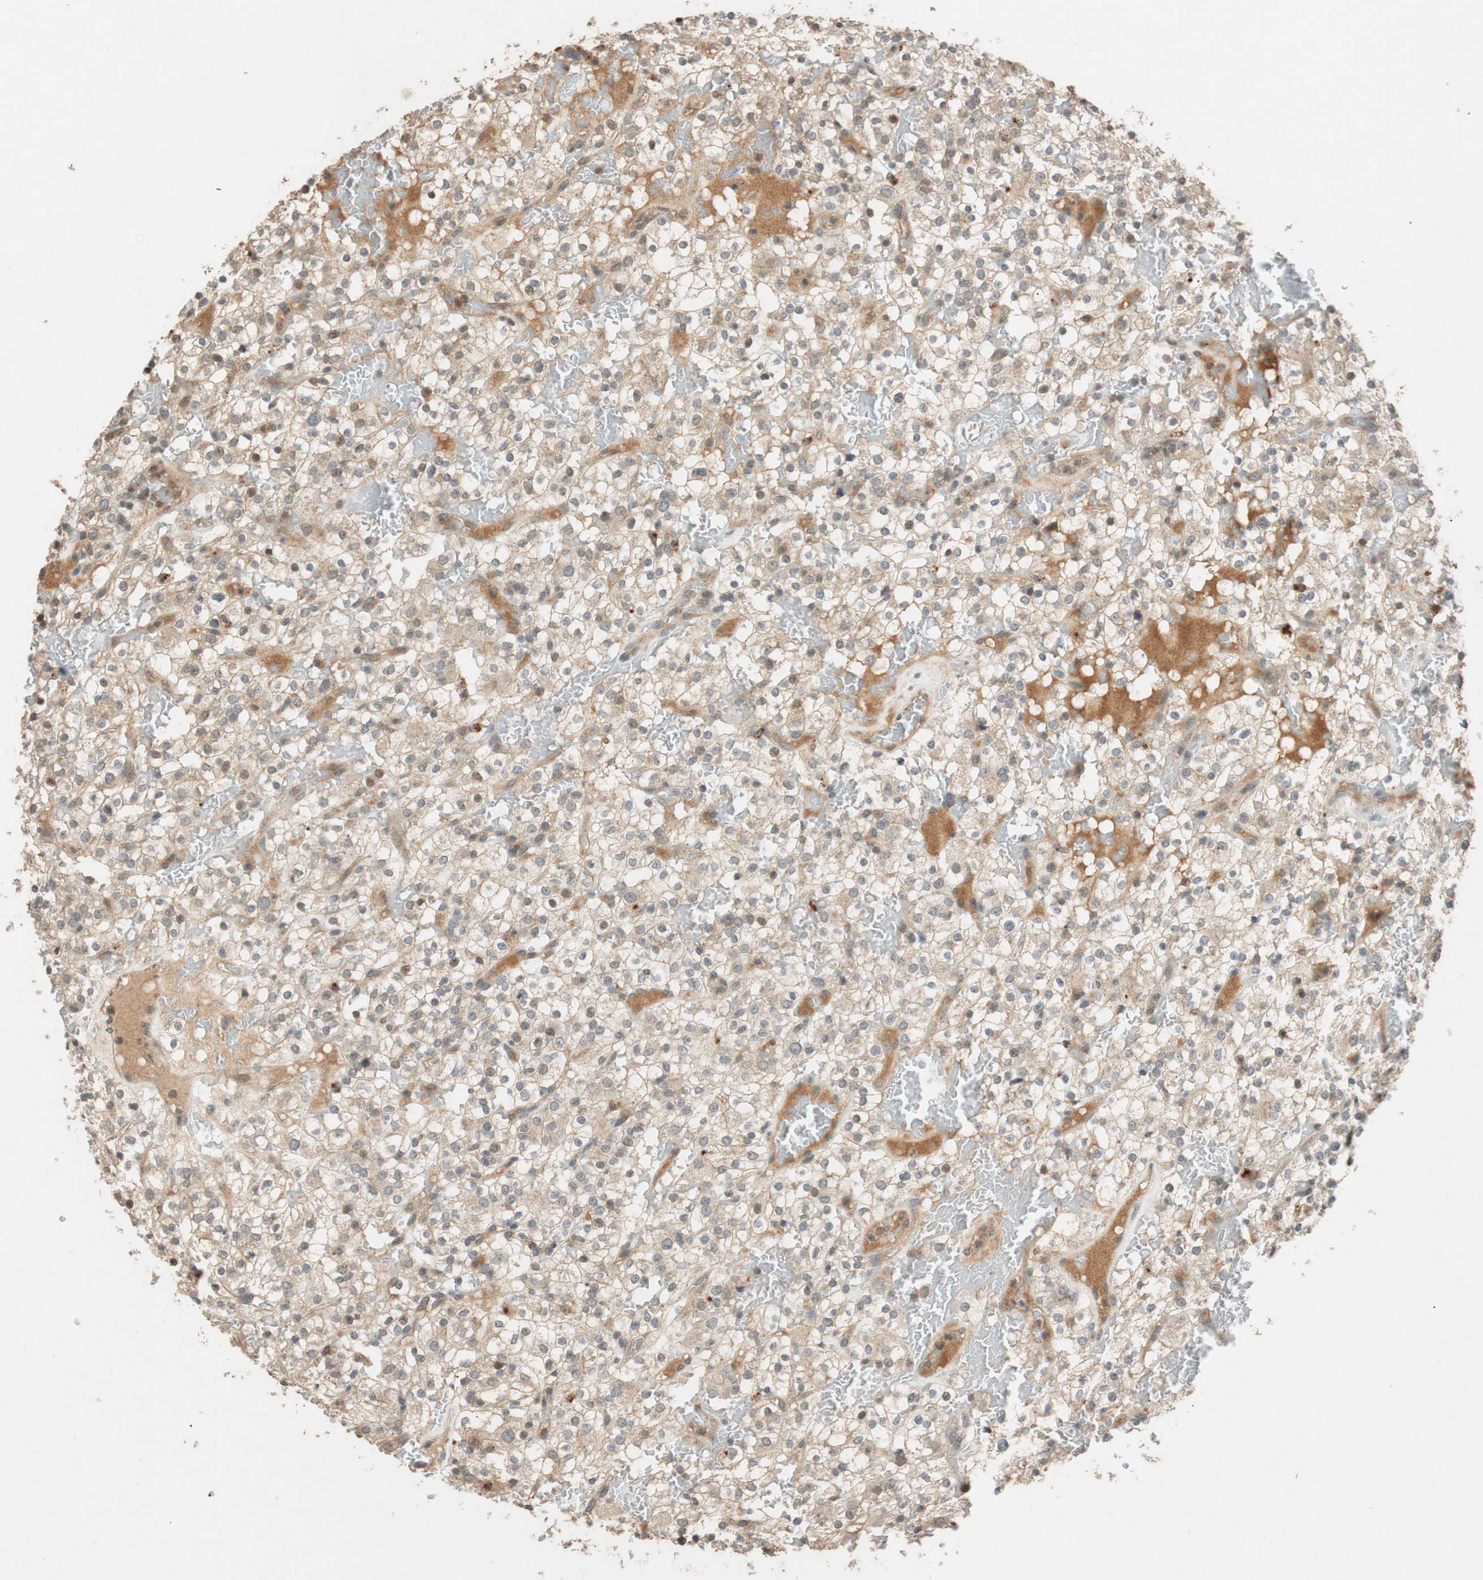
{"staining": {"intensity": "moderate", "quantity": "25%-75%", "location": "cytoplasmic/membranous"}, "tissue": "renal cancer", "cell_type": "Tumor cells", "image_type": "cancer", "snomed": [{"axis": "morphology", "description": "Normal tissue, NOS"}, {"axis": "morphology", "description": "Adenocarcinoma, NOS"}, {"axis": "topography", "description": "Kidney"}], "caption": "A high-resolution photomicrograph shows IHC staining of renal cancer, which exhibits moderate cytoplasmic/membranous expression in approximately 25%-75% of tumor cells. The staining was performed using DAB (3,3'-diaminobenzidine), with brown indicating positive protein expression. Nuclei are stained blue with hematoxylin.", "gene": "GLB1", "patient": {"sex": "female", "age": 72}}